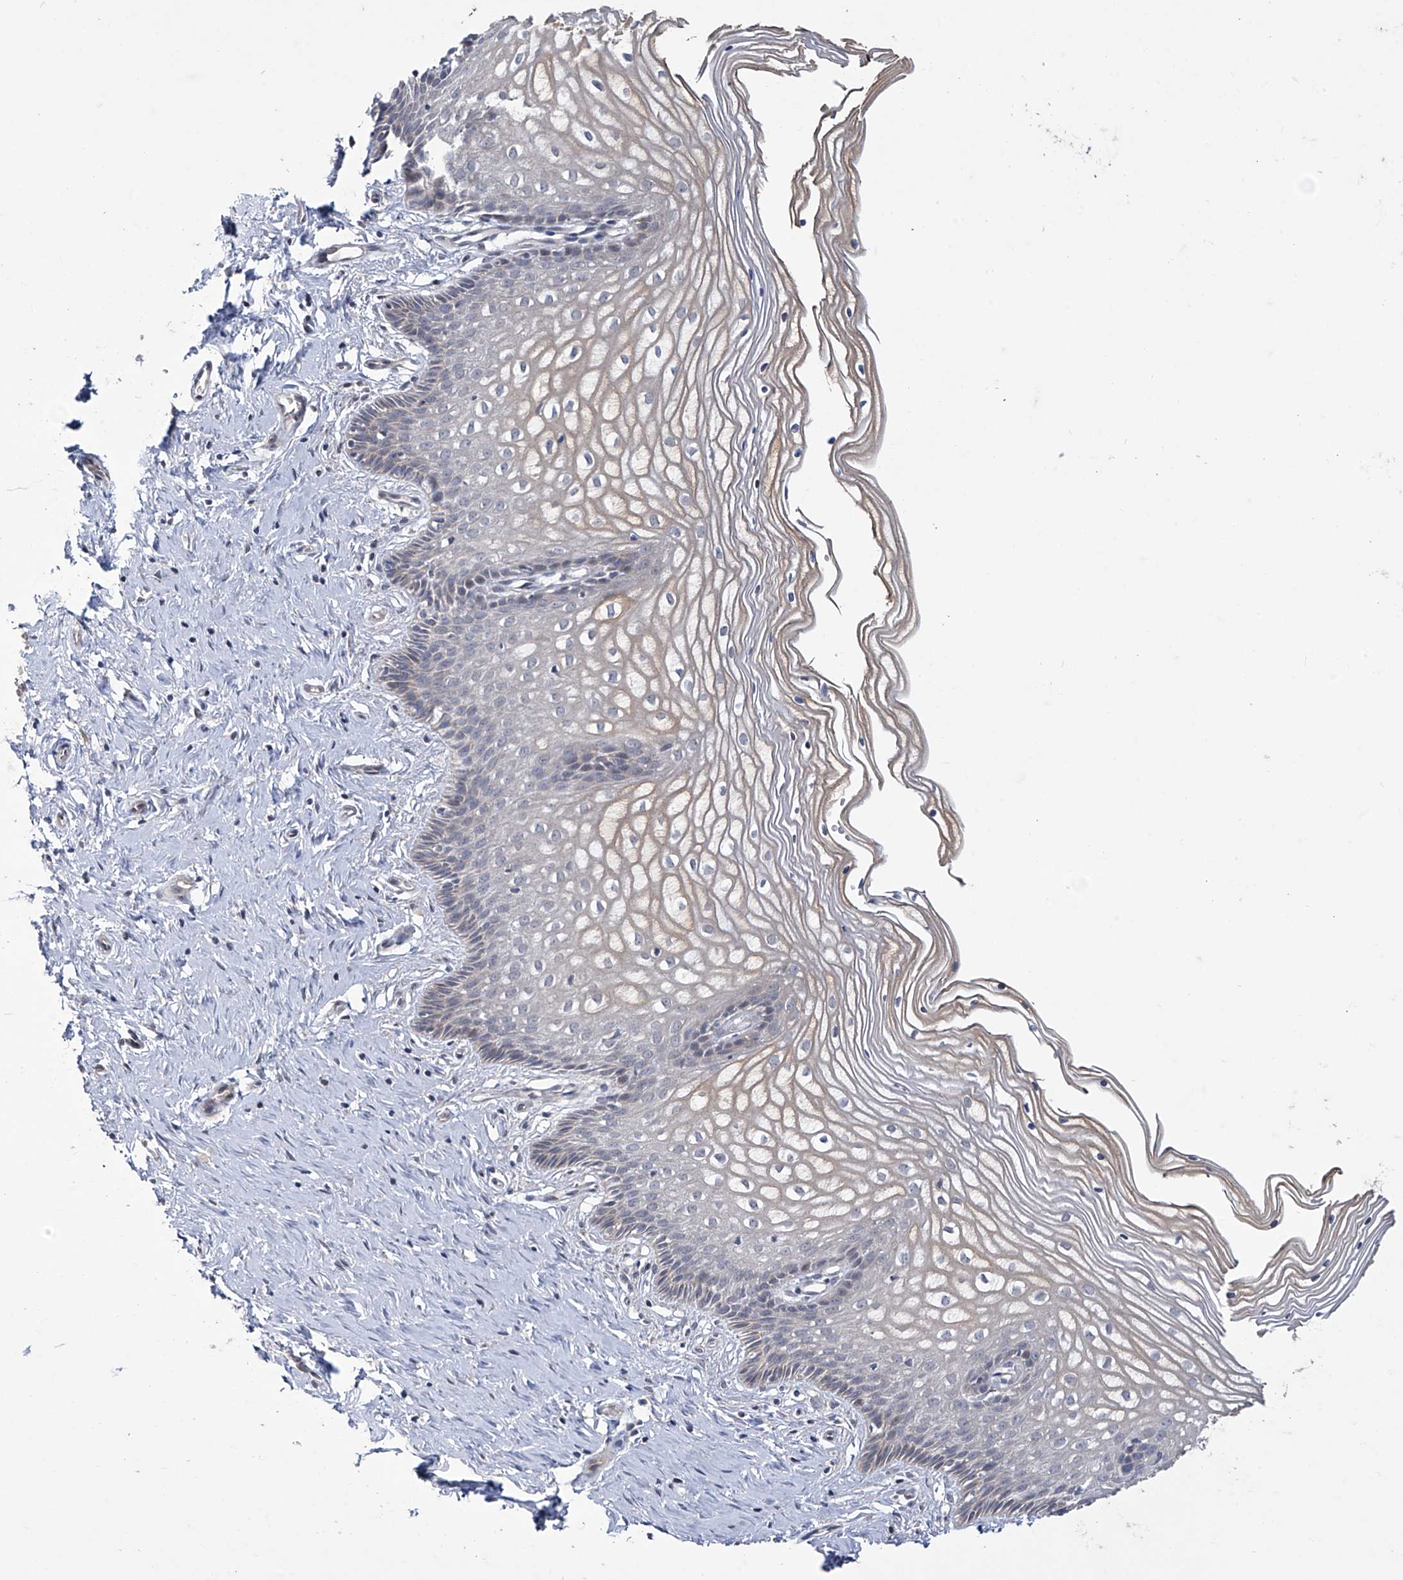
{"staining": {"intensity": "weak", "quantity": "25%-75%", "location": "cytoplasmic/membranous"}, "tissue": "cervix", "cell_type": "Glandular cells", "image_type": "normal", "snomed": [{"axis": "morphology", "description": "Normal tissue, NOS"}, {"axis": "topography", "description": "Cervix"}], "caption": "The image displays immunohistochemical staining of unremarkable cervix. There is weak cytoplasmic/membranous positivity is identified in about 25%-75% of glandular cells.", "gene": "TRIM60", "patient": {"sex": "female", "age": 33}}